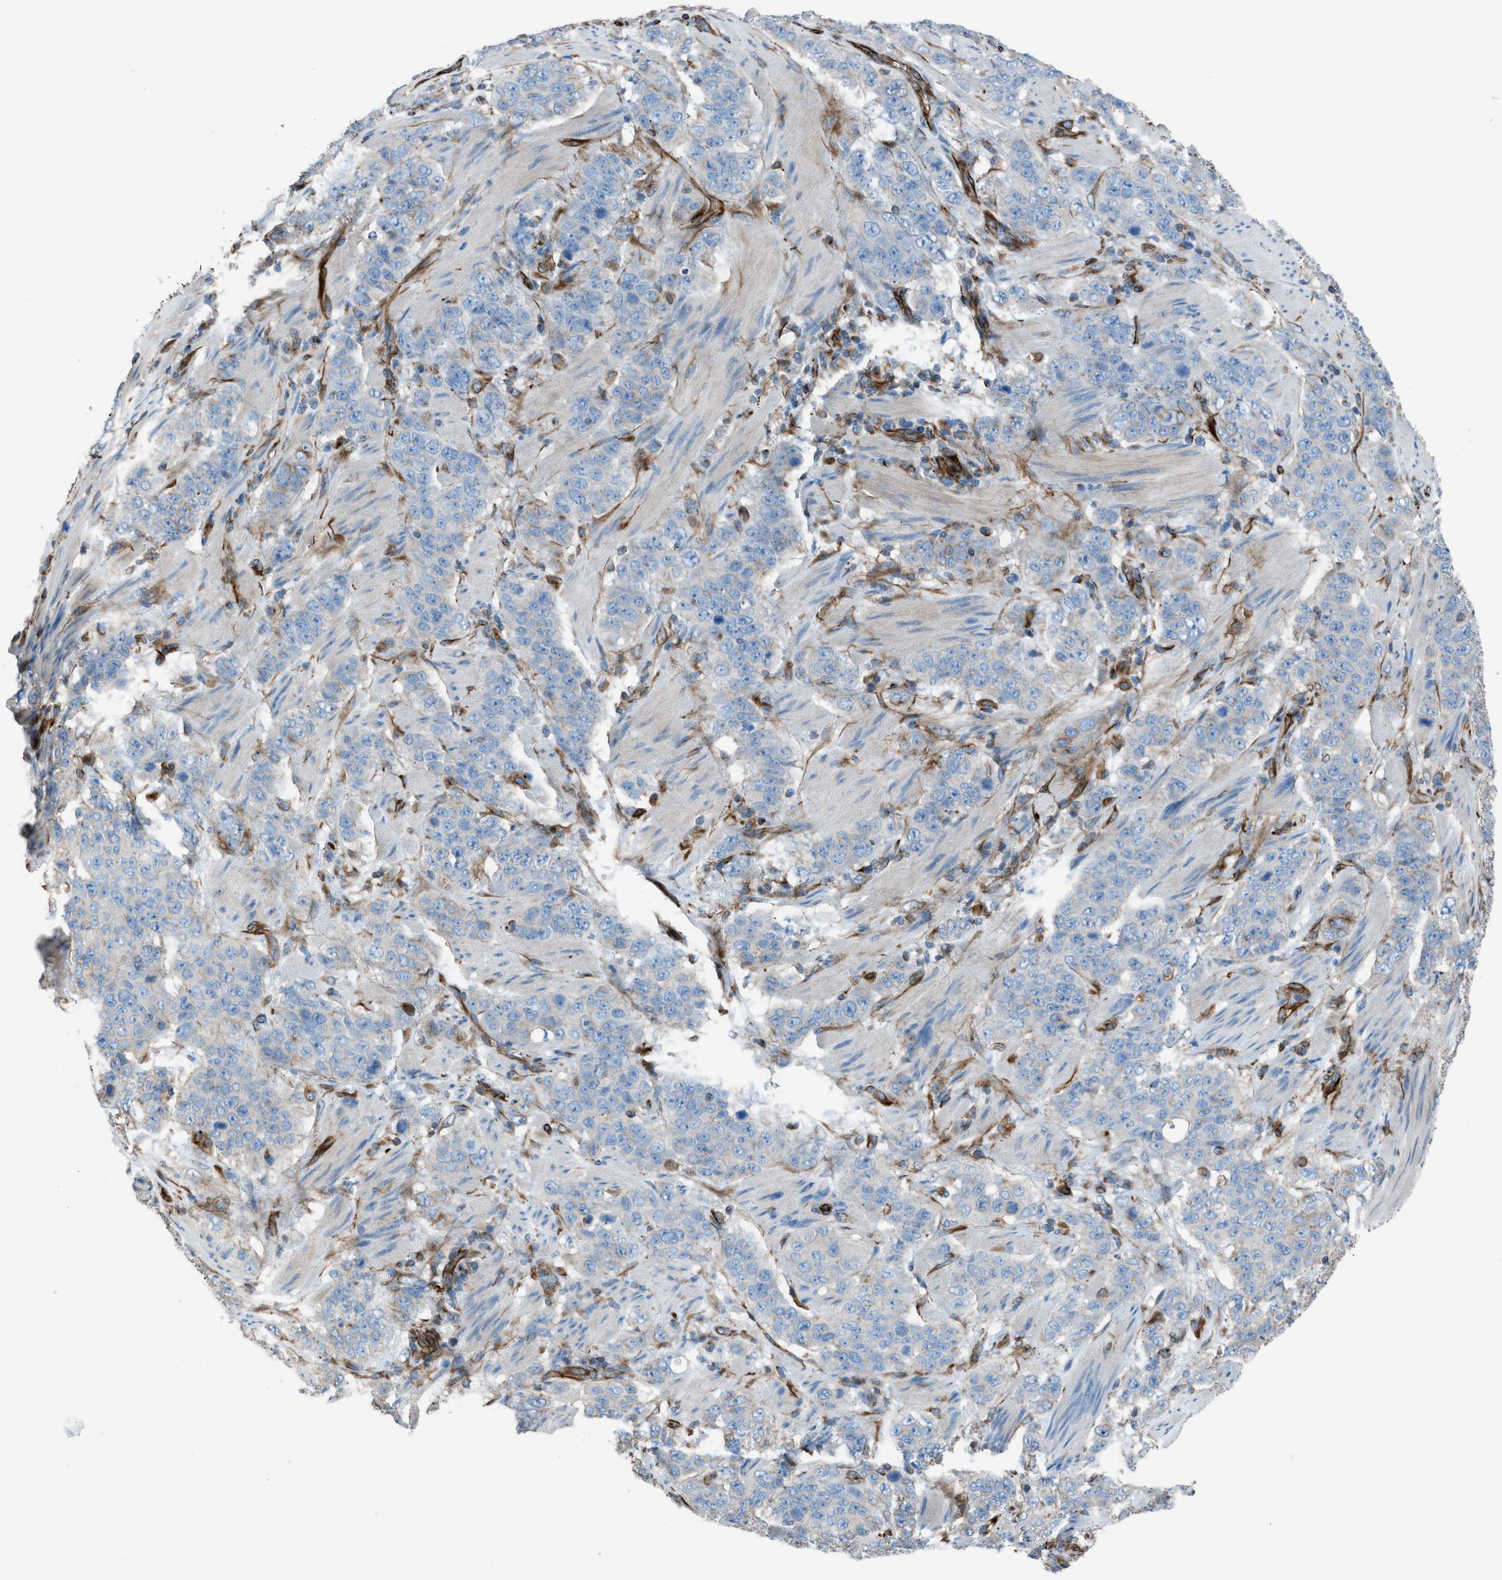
{"staining": {"intensity": "negative", "quantity": "none", "location": "none"}, "tissue": "stomach cancer", "cell_type": "Tumor cells", "image_type": "cancer", "snomed": [{"axis": "morphology", "description": "Adenocarcinoma, NOS"}, {"axis": "topography", "description": "Stomach"}], "caption": "IHC micrograph of neoplastic tissue: stomach cancer stained with DAB reveals no significant protein expression in tumor cells.", "gene": "CABP7", "patient": {"sex": "male", "age": 48}}